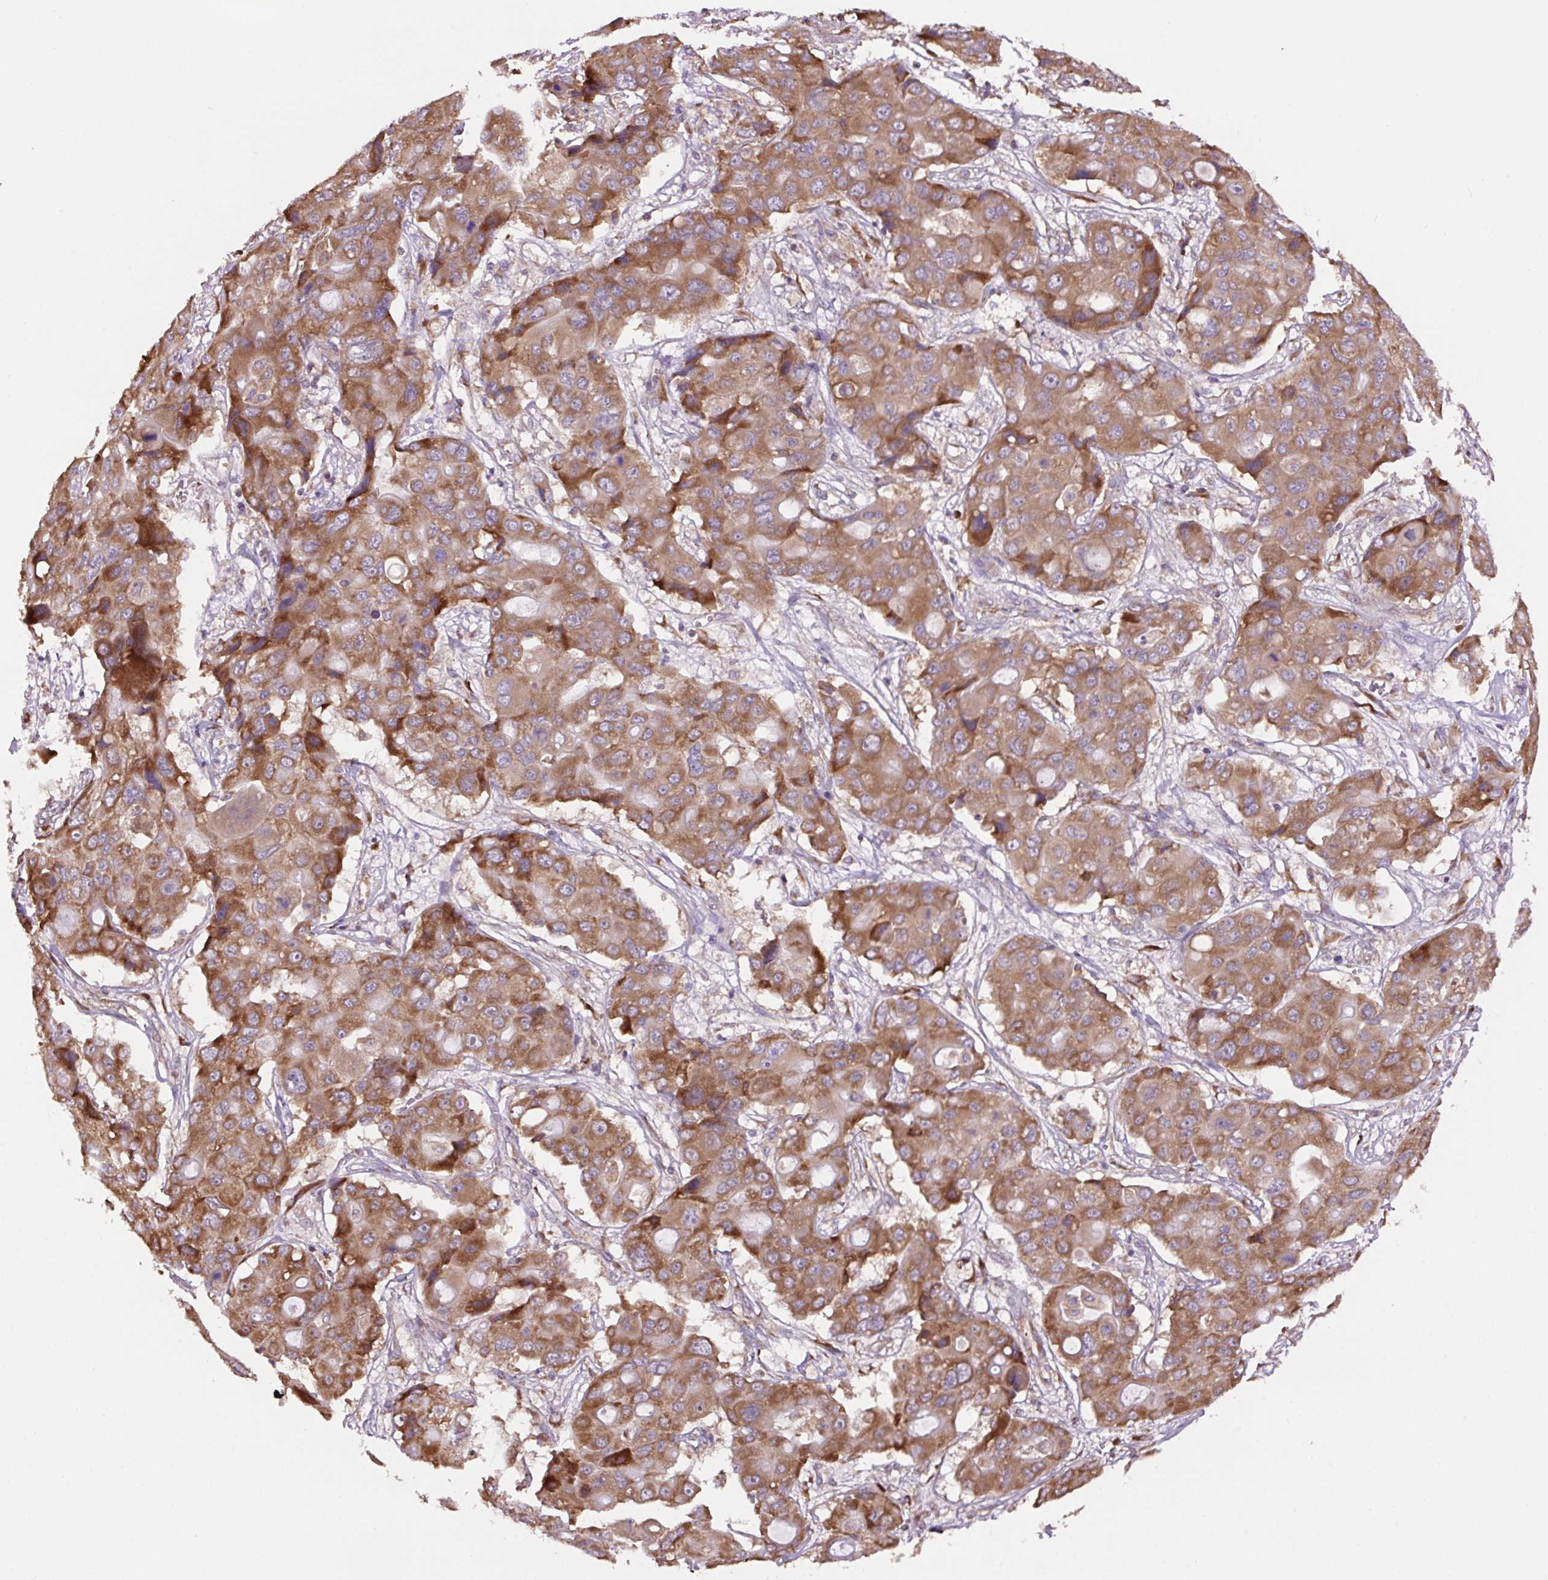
{"staining": {"intensity": "moderate", "quantity": ">75%", "location": "cytoplasmic/membranous"}, "tissue": "liver cancer", "cell_type": "Tumor cells", "image_type": "cancer", "snomed": [{"axis": "morphology", "description": "Cholangiocarcinoma"}, {"axis": "topography", "description": "Liver"}], "caption": "The micrograph reveals staining of liver cholangiocarcinoma, revealing moderate cytoplasmic/membranous protein positivity (brown color) within tumor cells. (DAB IHC, brown staining for protein, blue staining for nuclei).", "gene": "RPS23", "patient": {"sex": "male", "age": 67}}